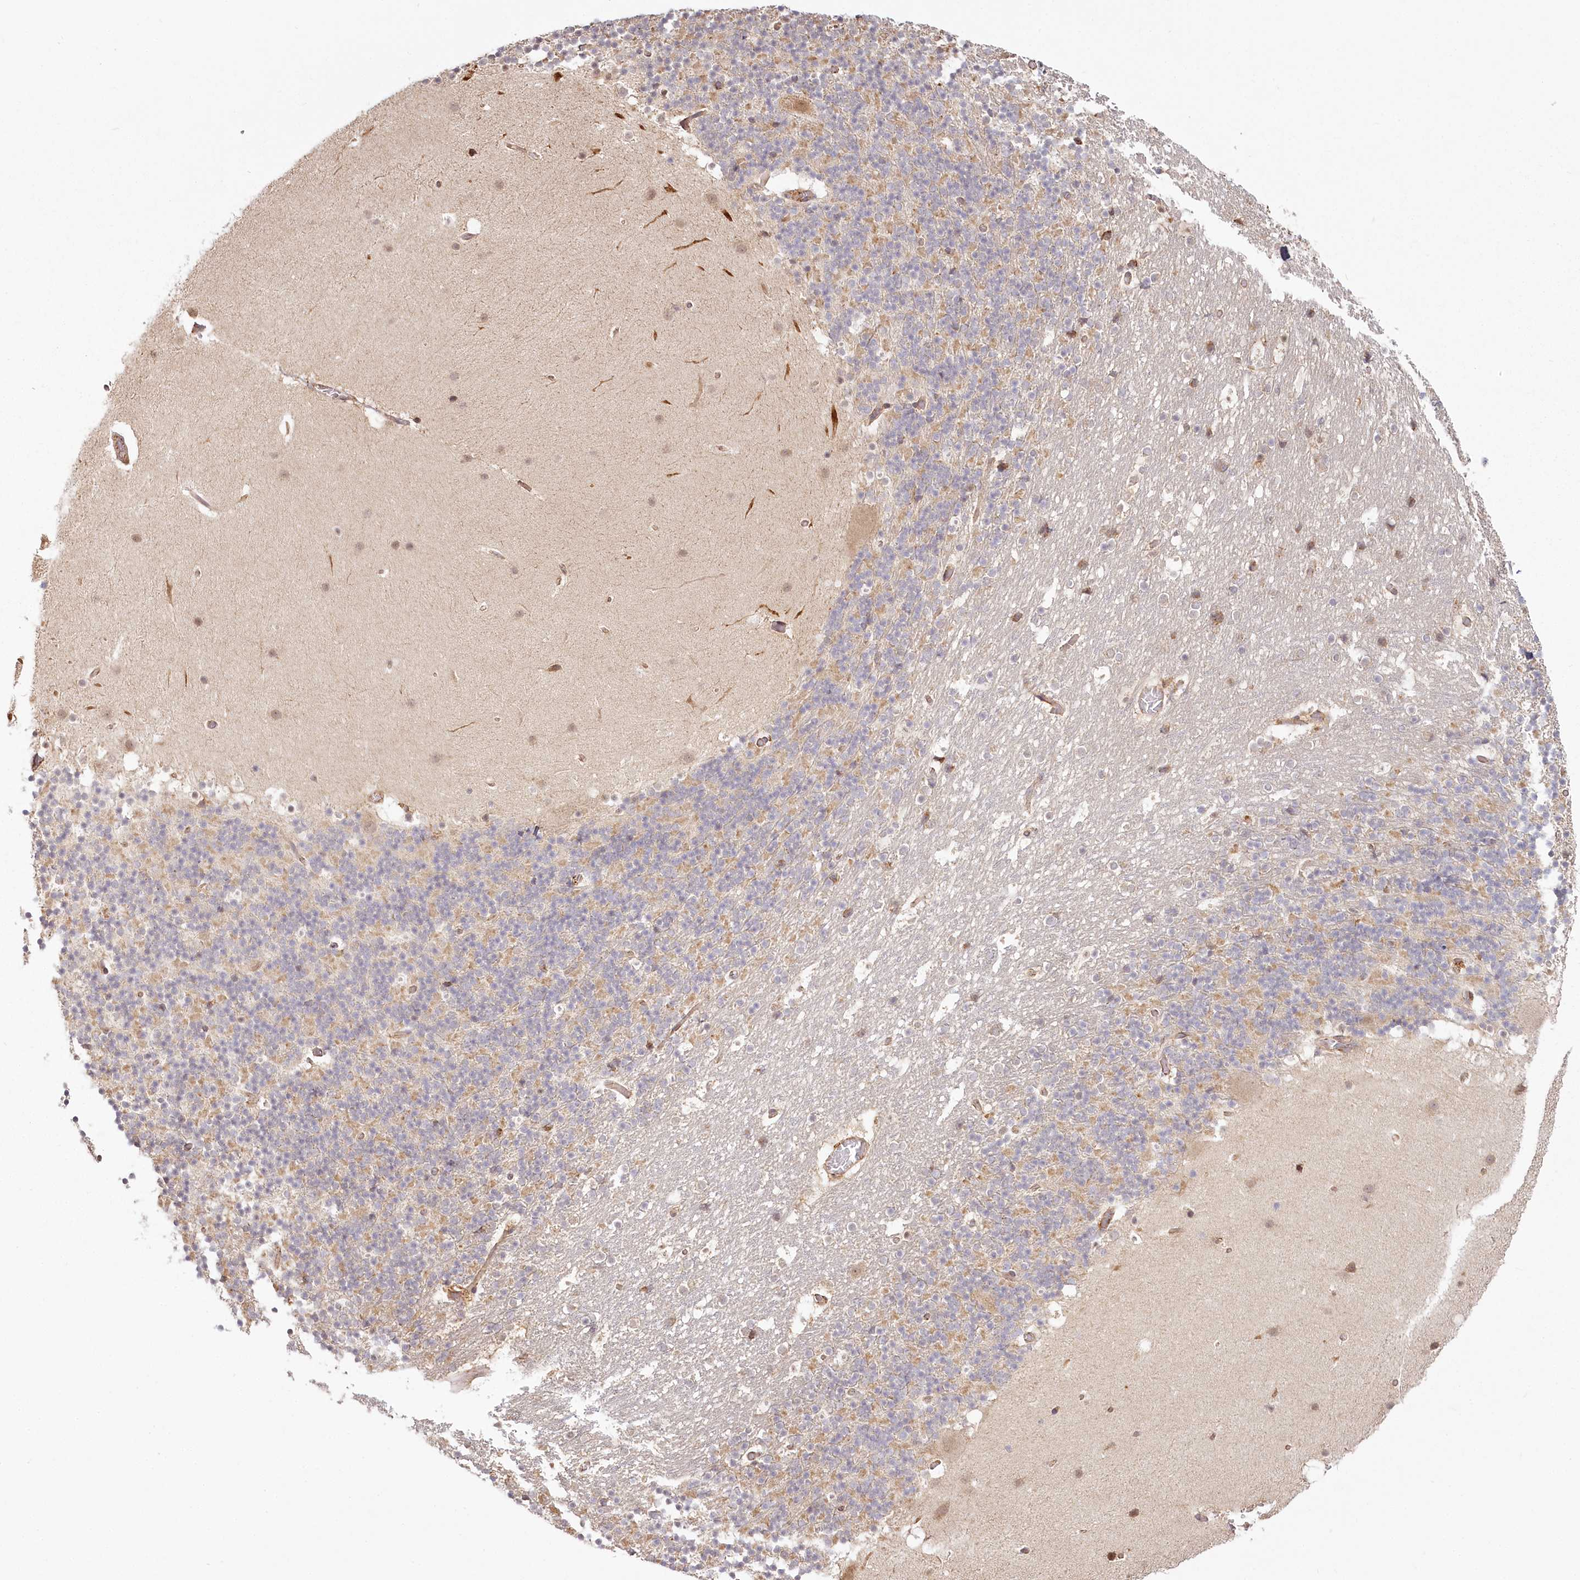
{"staining": {"intensity": "moderate", "quantity": "25%-75%", "location": "cytoplasmic/membranous"}, "tissue": "cerebellum", "cell_type": "Cells in granular layer", "image_type": "normal", "snomed": [{"axis": "morphology", "description": "Normal tissue, NOS"}, {"axis": "topography", "description": "Cerebellum"}], "caption": "Protein analysis of normal cerebellum exhibits moderate cytoplasmic/membranous expression in about 25%-75% of cells in granular layer. (brown staining indicates protein expression, while blue staining denotes nuclei).", "gene": "FAM13A", "patient": {"sex": "male", "age": 57}}